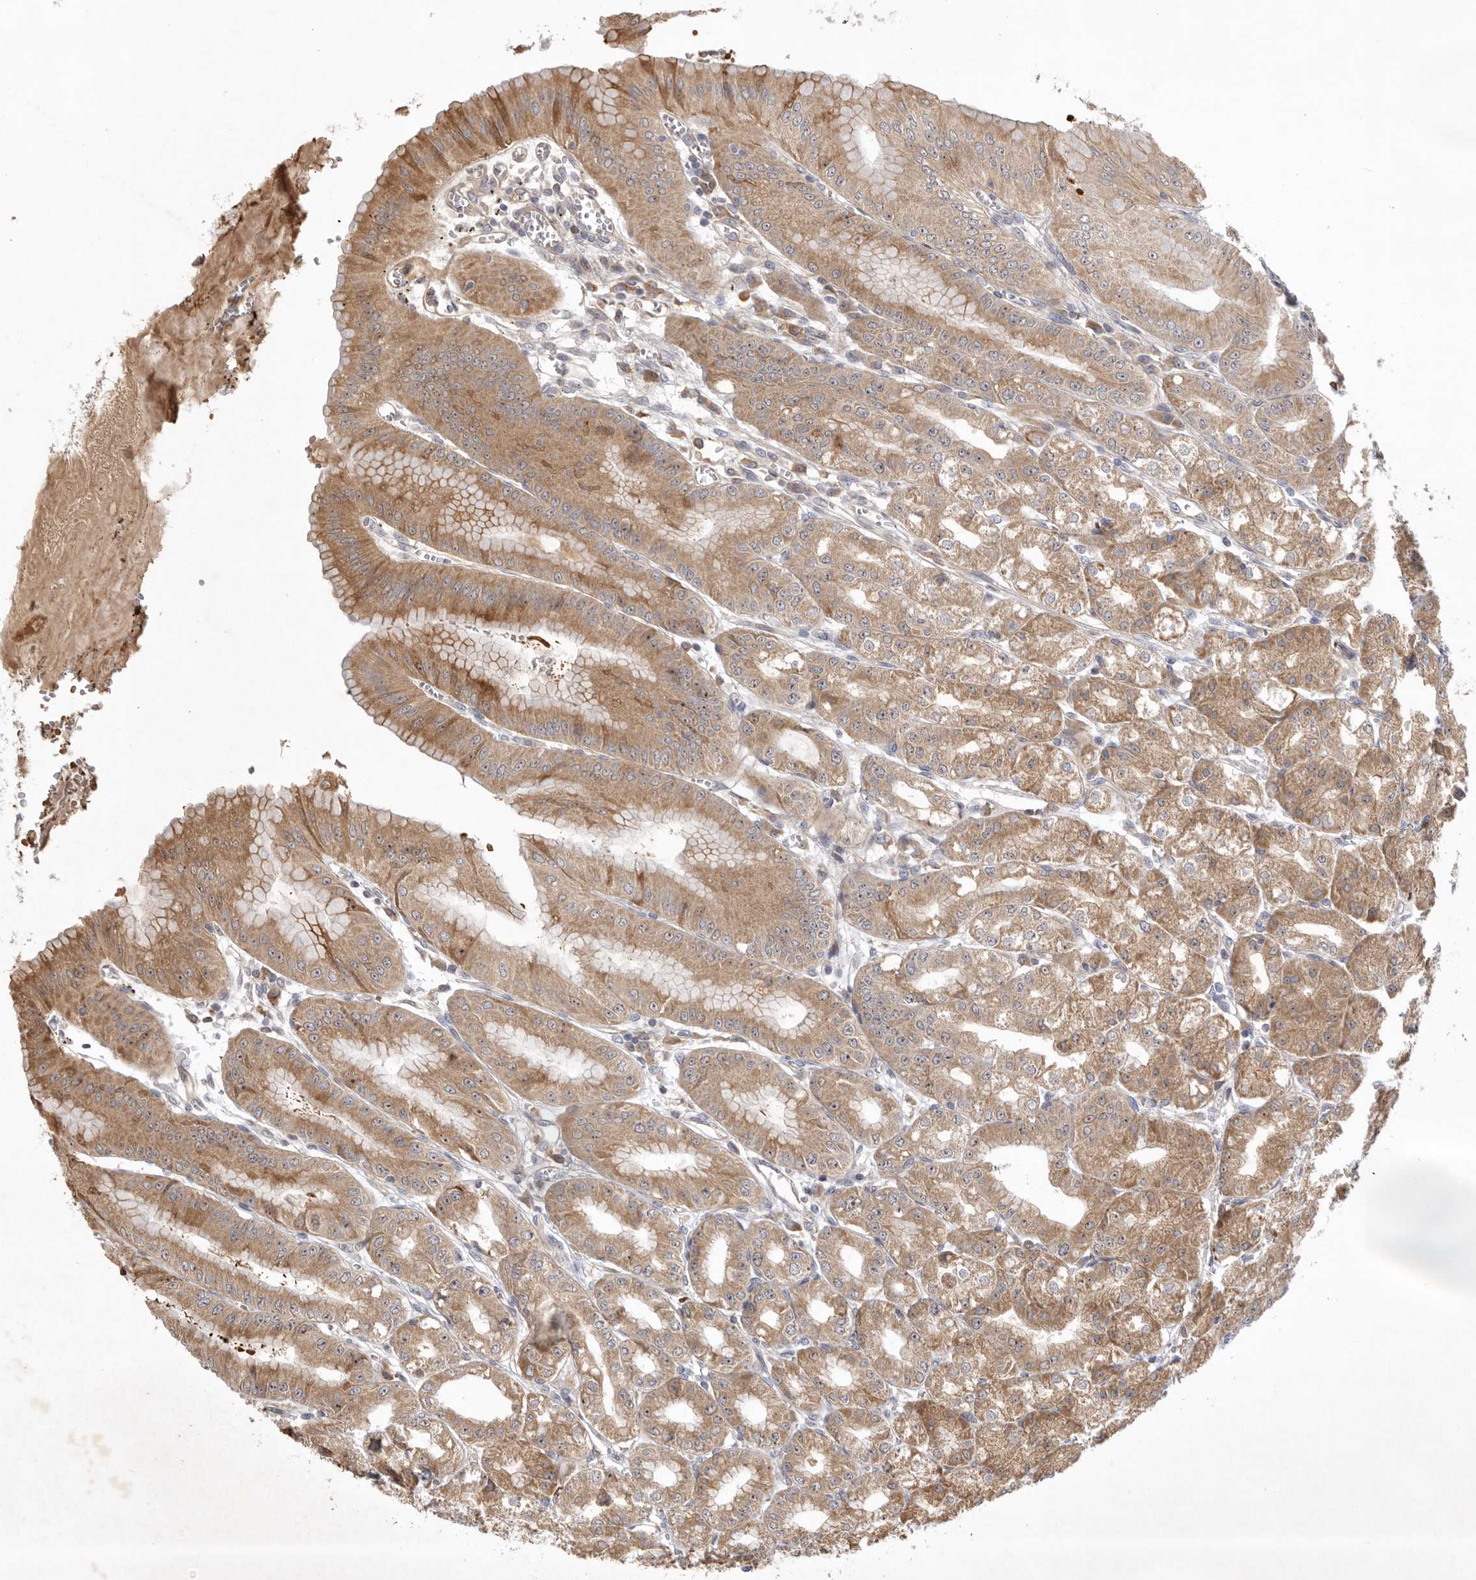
{"staining": {"intensity": "moderate", "quantity": ">75%", "location": "cytoplasmic/membranous"}, "tissue": "stomach", "cell_type": "Glandular cells", "image_type": "normal", "snomed": [{"axis": "morphology", "description": "Normal tissue, NOS"}, {"axis": "topography", "description": "Stomach, lower"}], "caption": "IHC staining of unremarkable stomach, which reveals medium levels of moderate cytoplasmic/membranous staining in approximately >75% of glandular cells indicating moderate cytoplasmic/membranous protein expression. The staining was performed using DAB (brown) for protein detection and nuclei were counterstained in hematoxylin (blue).", "gene": "KIF2B", "patient": {"sex": "male", "age": 71}}